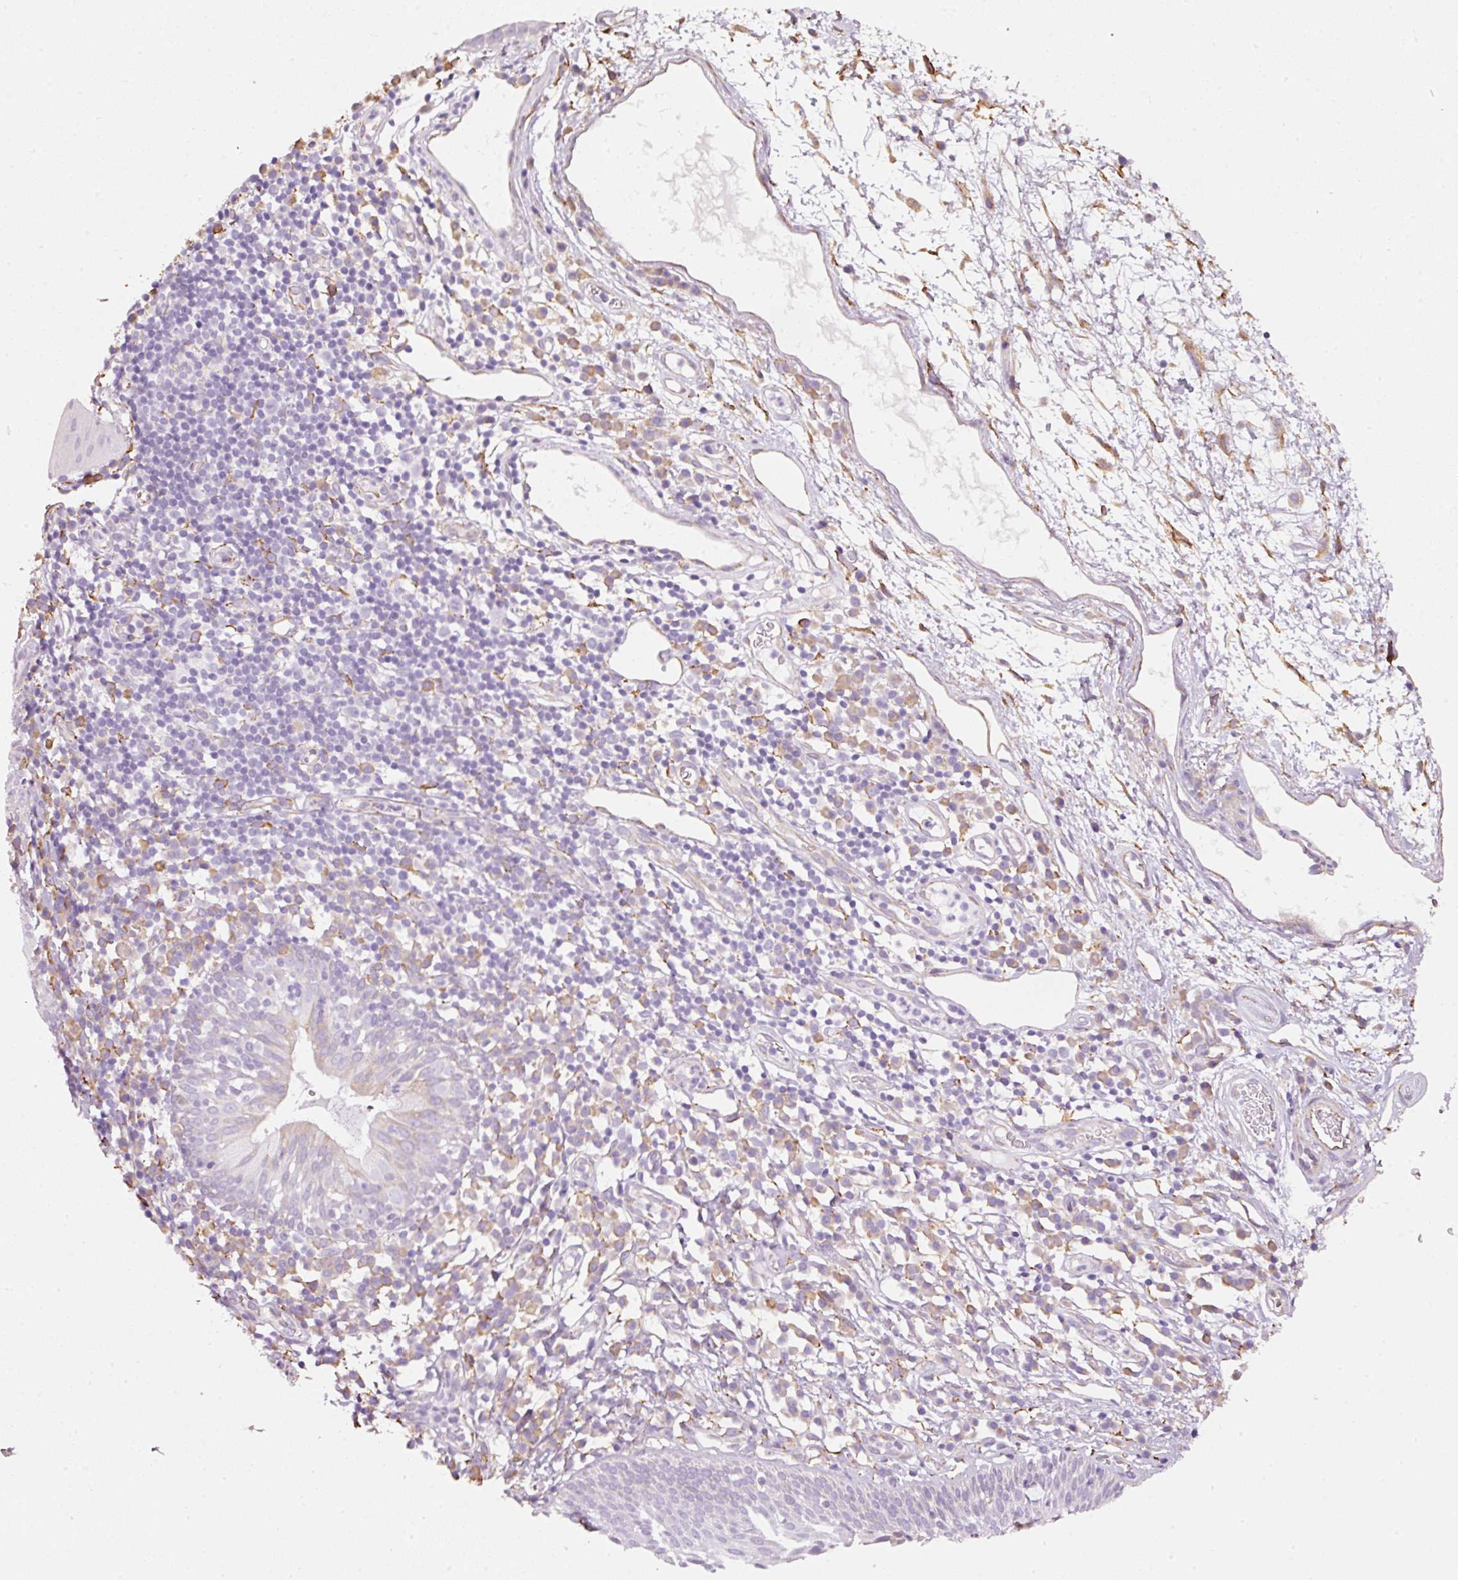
{"staining": {"intensity": "moderate", "quantity": "<25%", "location": "cytoplasmic/membranous"}, "tissue": "nasopharynx", "cell_type": "Respiratory epithelial cells", "image_type": "normal", "snomed": [{"axis": "morphology", "description": "Normal tissue, NOS"}, {"axis": "topography", "description": "Lymph node"}, {"axis": "topography", "description": "Cartilage tissue"}, {"axis": "topography", "description": "Nasopharynx"}], "caption": "Benign nasopharynx reveals moderate cytoplasmic/membranous expression in approximately <25% of respiratory epithelial cells, visualized by immunohistochemistry.", "gene": "GCG", "patient": {"sex": "male", "age": 63}}